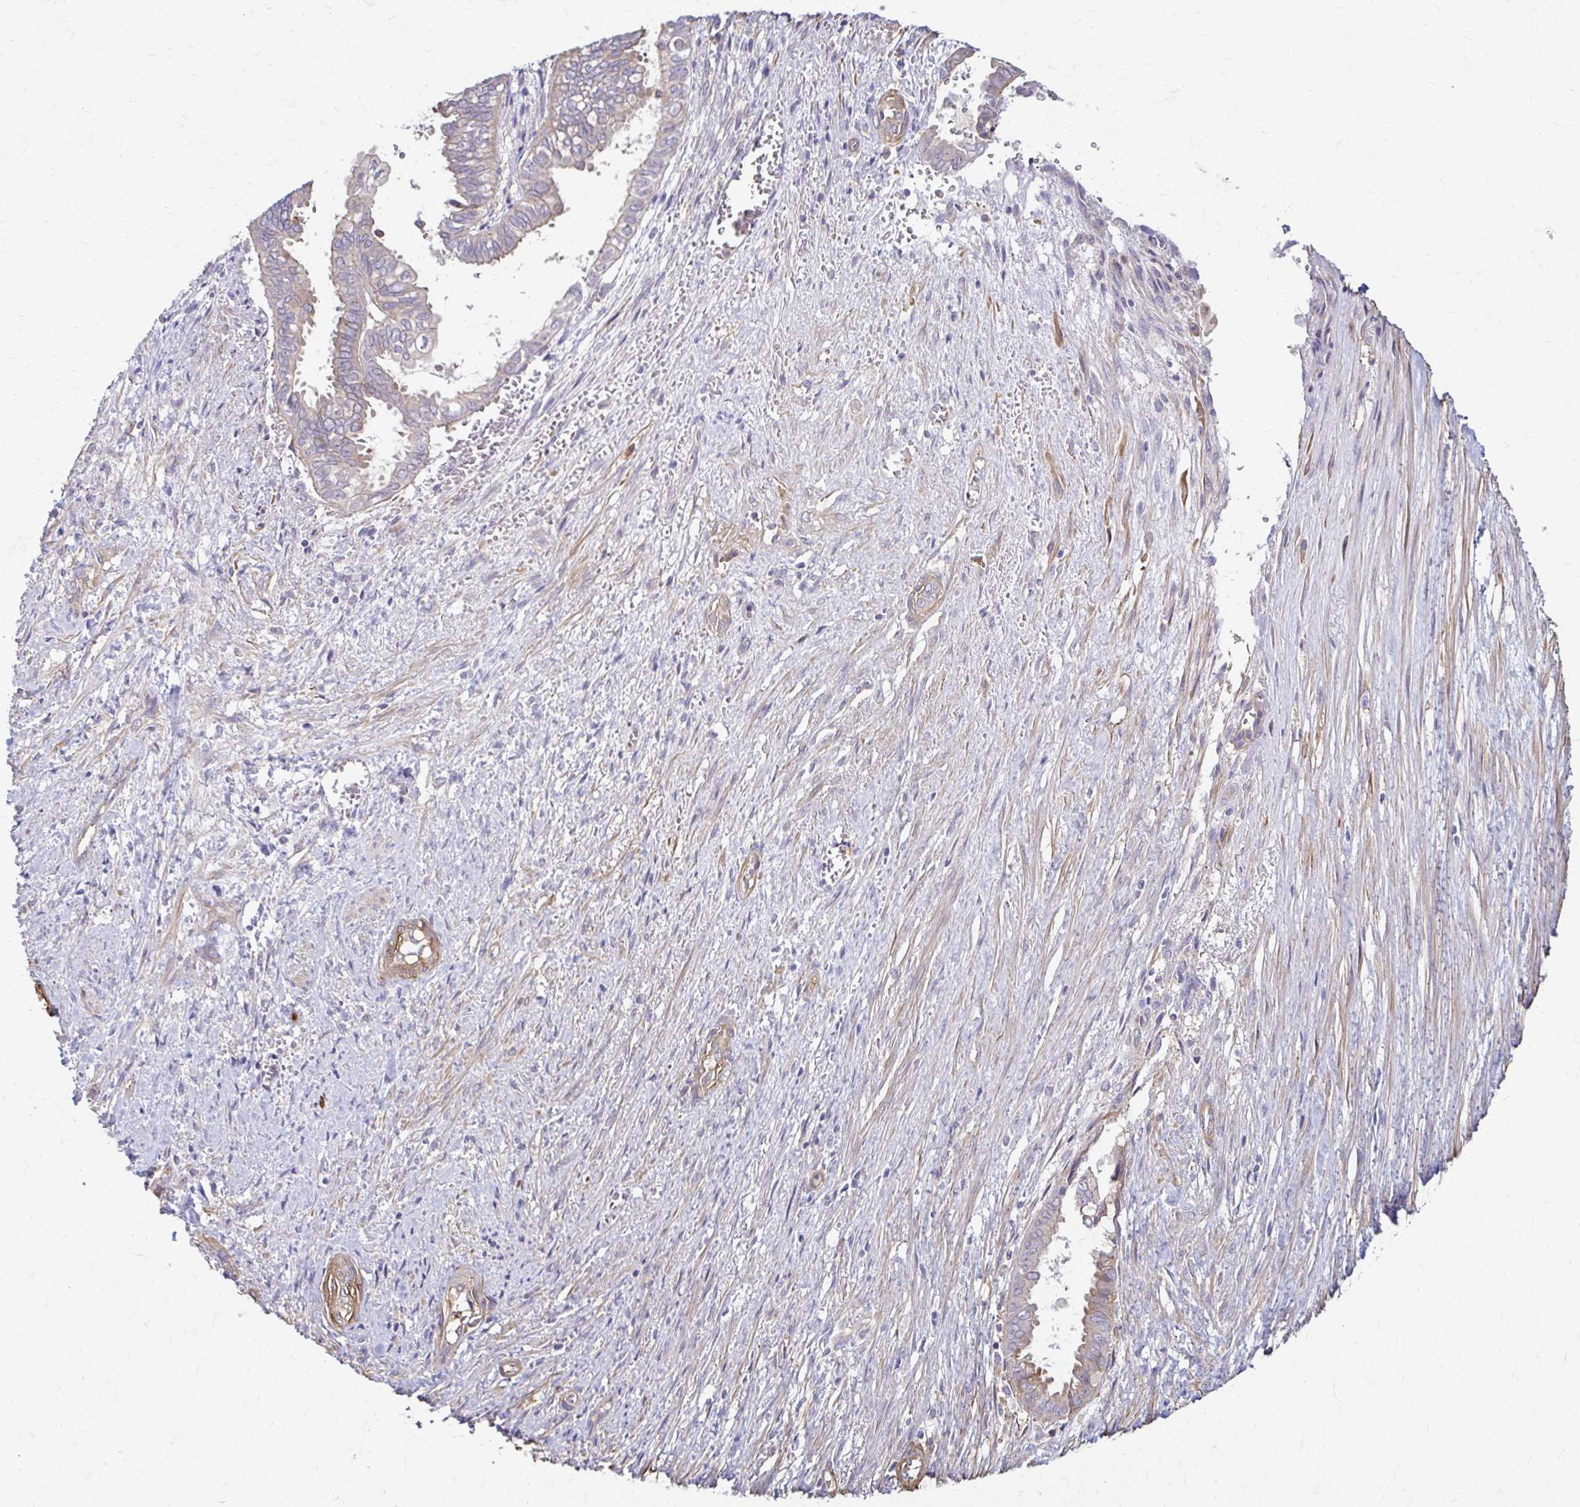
{"staining": {"intensity": "negative", "quantity": "none", "location": "none"}, "tissue": "ovarian cancer", "cell_type": "Tumor cells", "image_type": "cancer", "snomed": [{"axis": "morphology", "description": "Carcinoma, endometroid"}, {"axis": "topography", "description": "Ovary"}], "caption": "High magnification brightfield microscopy of endometroid carcinoma (ovarian) stained with DAB (3,3'-diaminobenzidine) (brown) and counterstained with hematoxylin (blue): tumor cells show no significant expression. (Brightfield microscopy of DAB immunohistochemistry (IHC) at high magnification).", "gene": "DSP", "patient": {"sex": "female", "age": 64}}